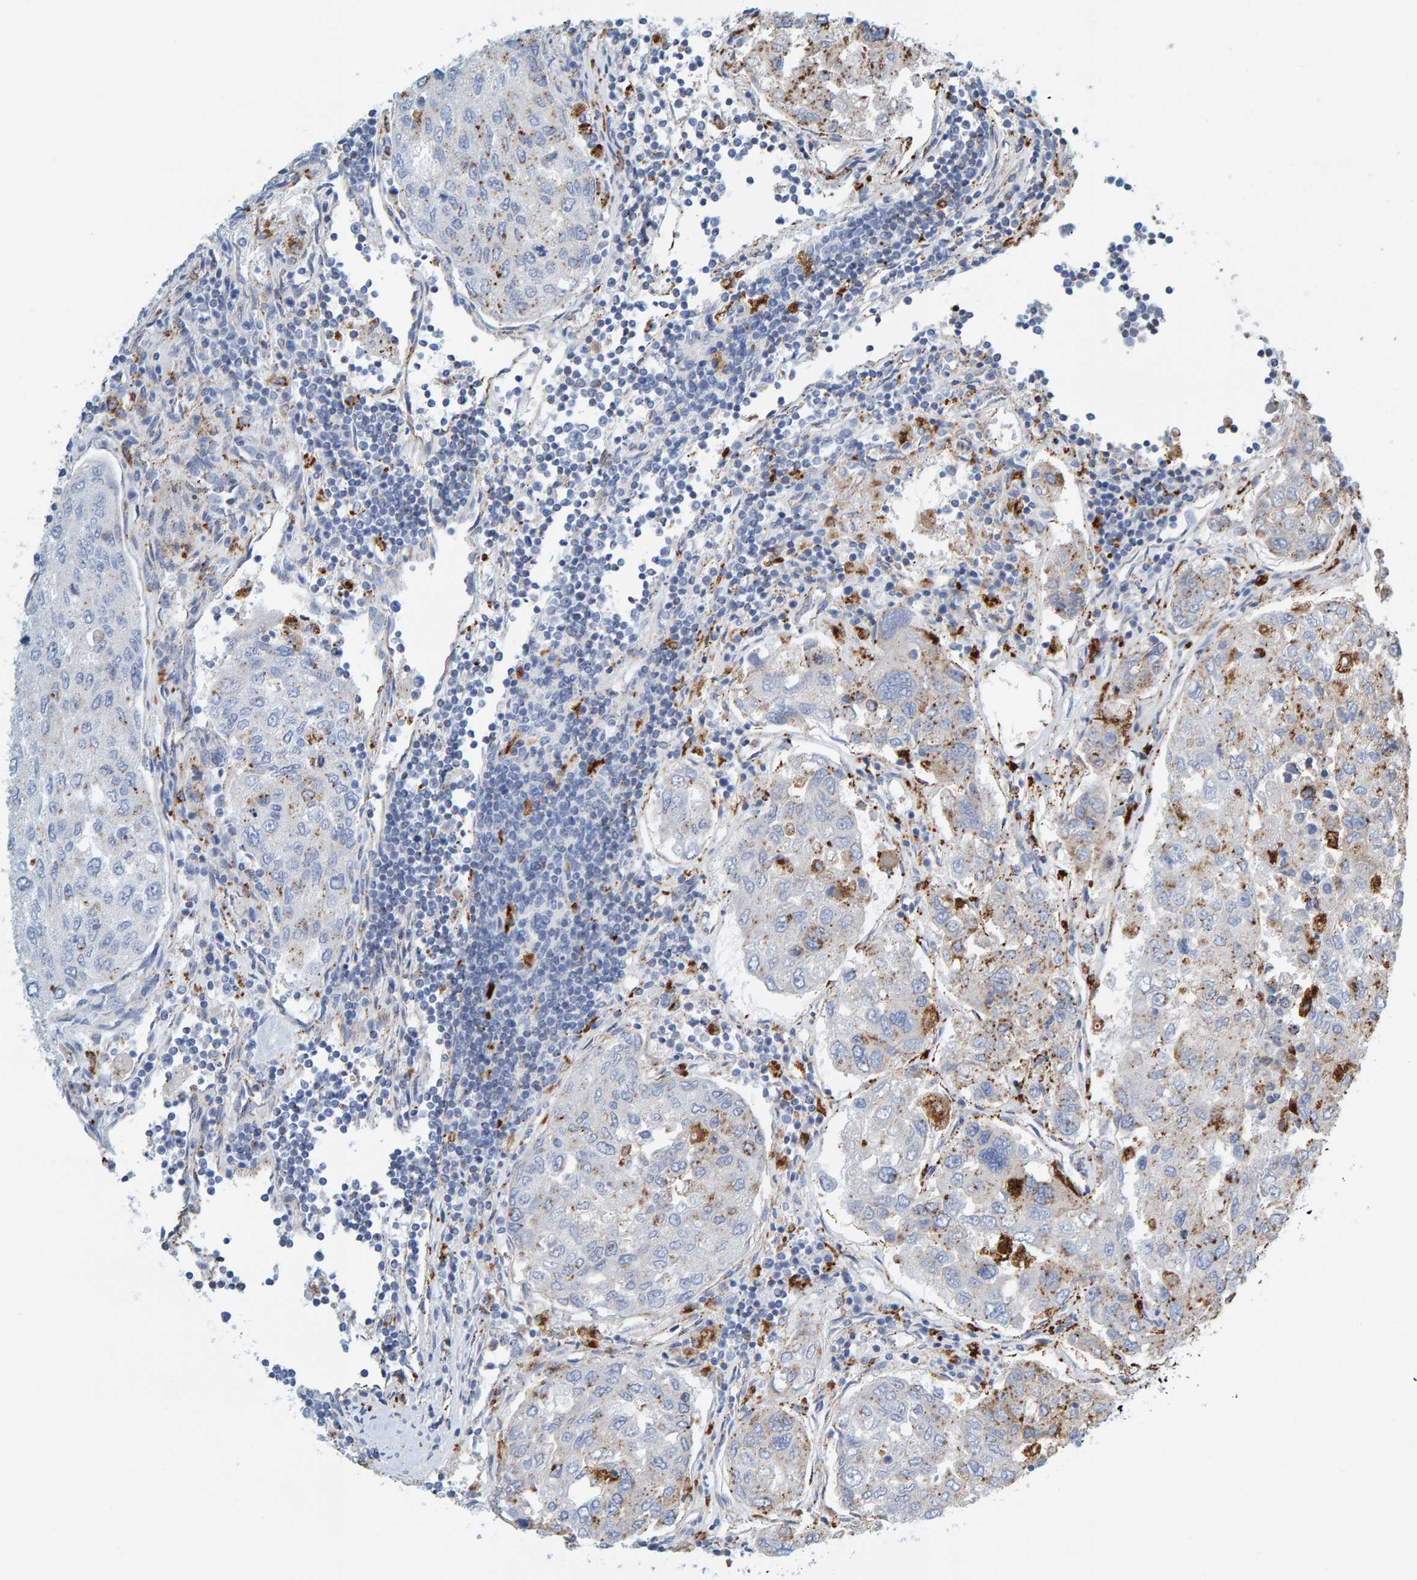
{"staining": {"intensity": "negative", "quantity": "none", "location": "none"}, "tissue": "urothelial cancer", "cell_type": "Tumor cells", "image_type": "cancer", "snomed": [{"axis": "morphology", "description": "Urothelial carcinoma, High grade"}, {"axis": "topography", "description": "Lymph node"}, {"axis": "topography", "description": "Urinary bladder"}], "caption": "Human urothelial cancer stained for a protein using immunohistochemistry (IHC) reveals no staining in tumor cells.", "gene": "BIN3", "patient": {"sex": "male", "age": 51}}